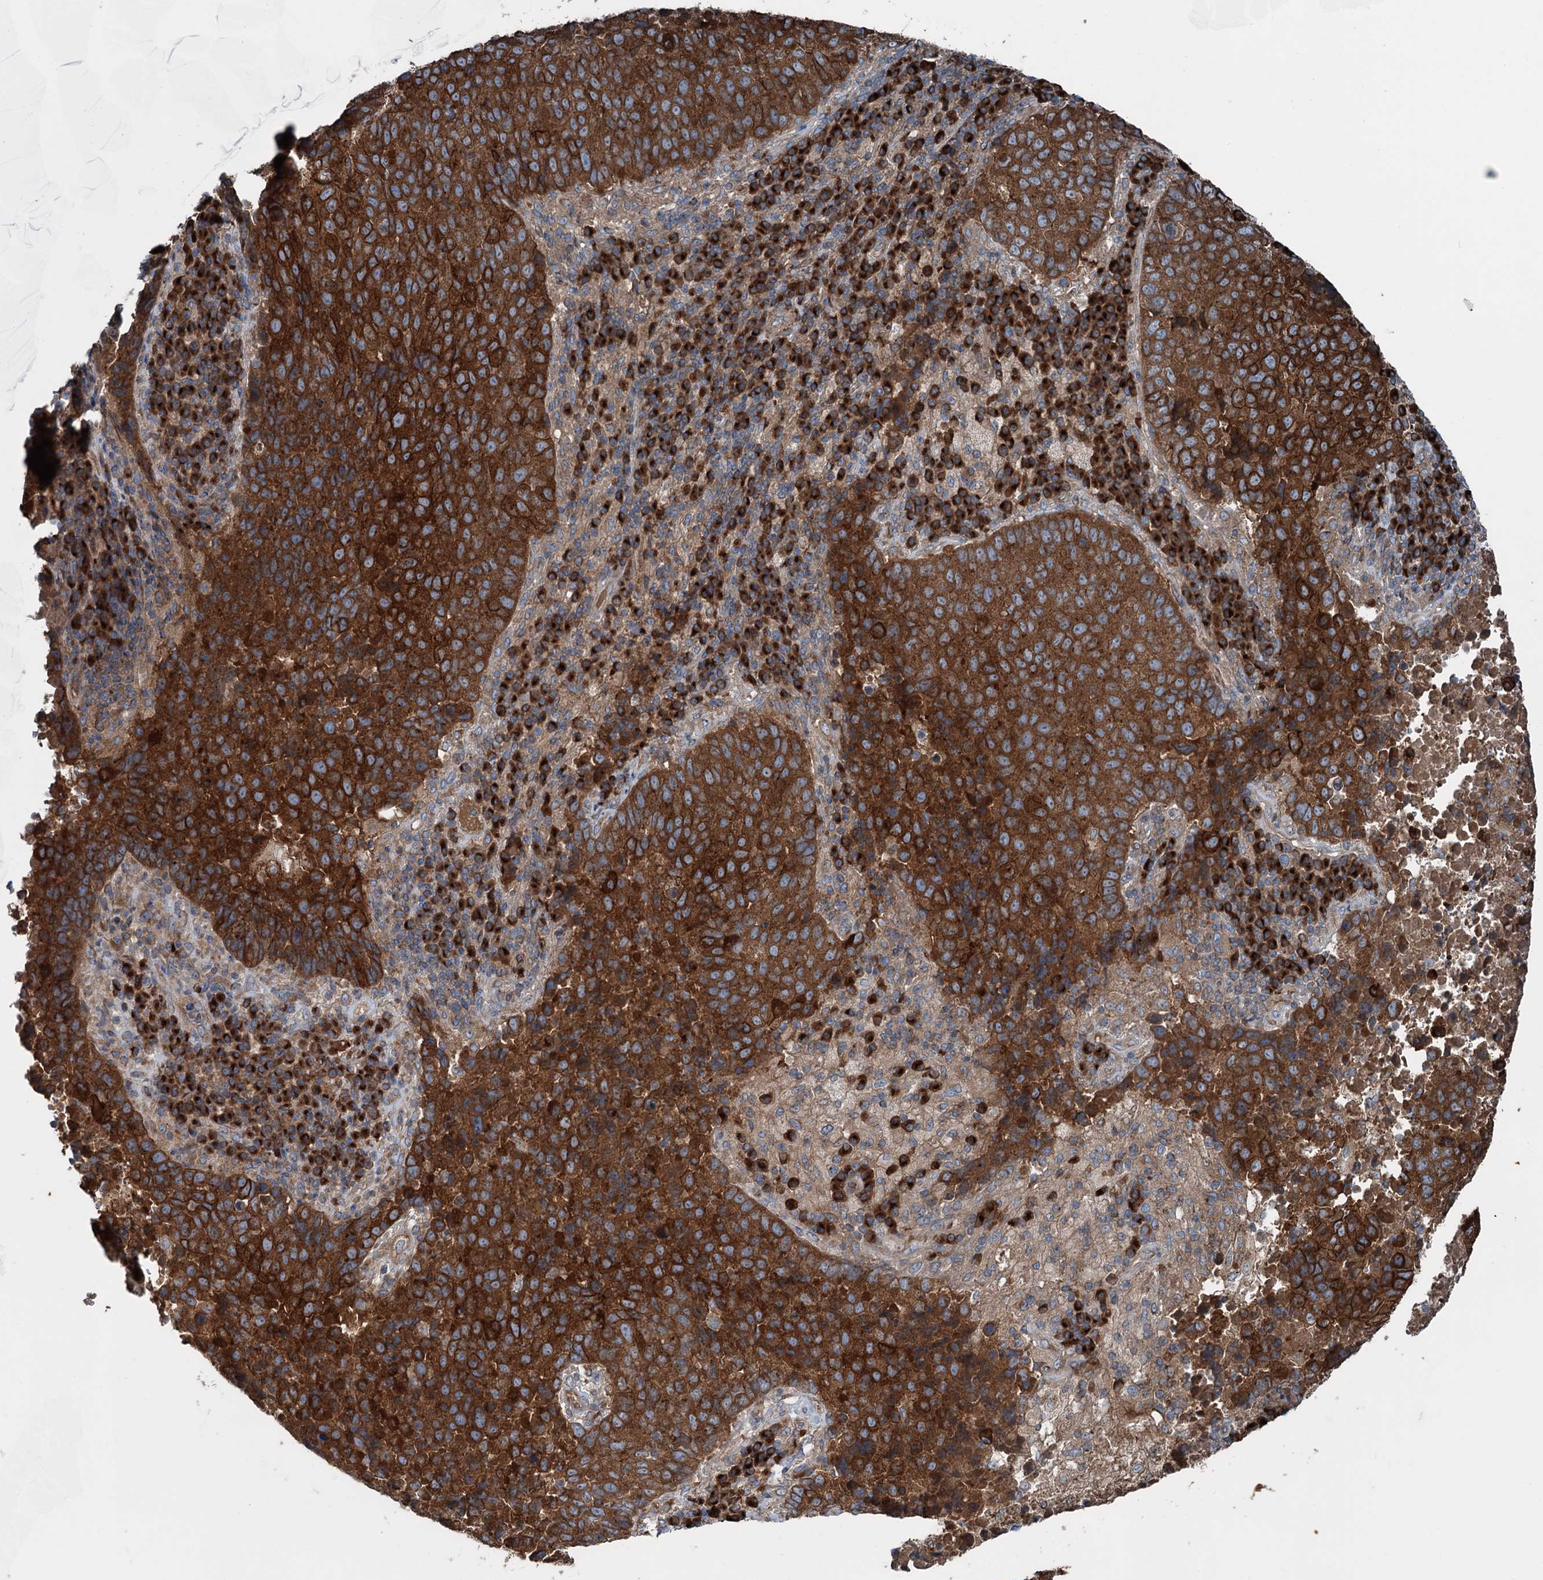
{"staining": {"intensity": "strong", "quantity": ">75%", "location": "cytoplasmic/membranous"}, "tissue": "lung cancer", "cell_type": "Tumor cells", "image_type": "cancer", "snomed": [{"axis": "morphology", "description": "Squamous cell carcinoma, NOS"}, {"axis": "topography", "description": "Lung"}], "caption": "Immunohistochemical staining of human lung squamous cell carcinoma demonstrates high levels of strong cytoplasmic/membranous protein expression in about >75% of tumor cells. The staining is performed using DAB brown chromogen to label protein expression. The nuclei are counter-stained blue using hematoxylin.", "gene": "CALCOCO1", "patient": {"sex": "male", "age": 73}}